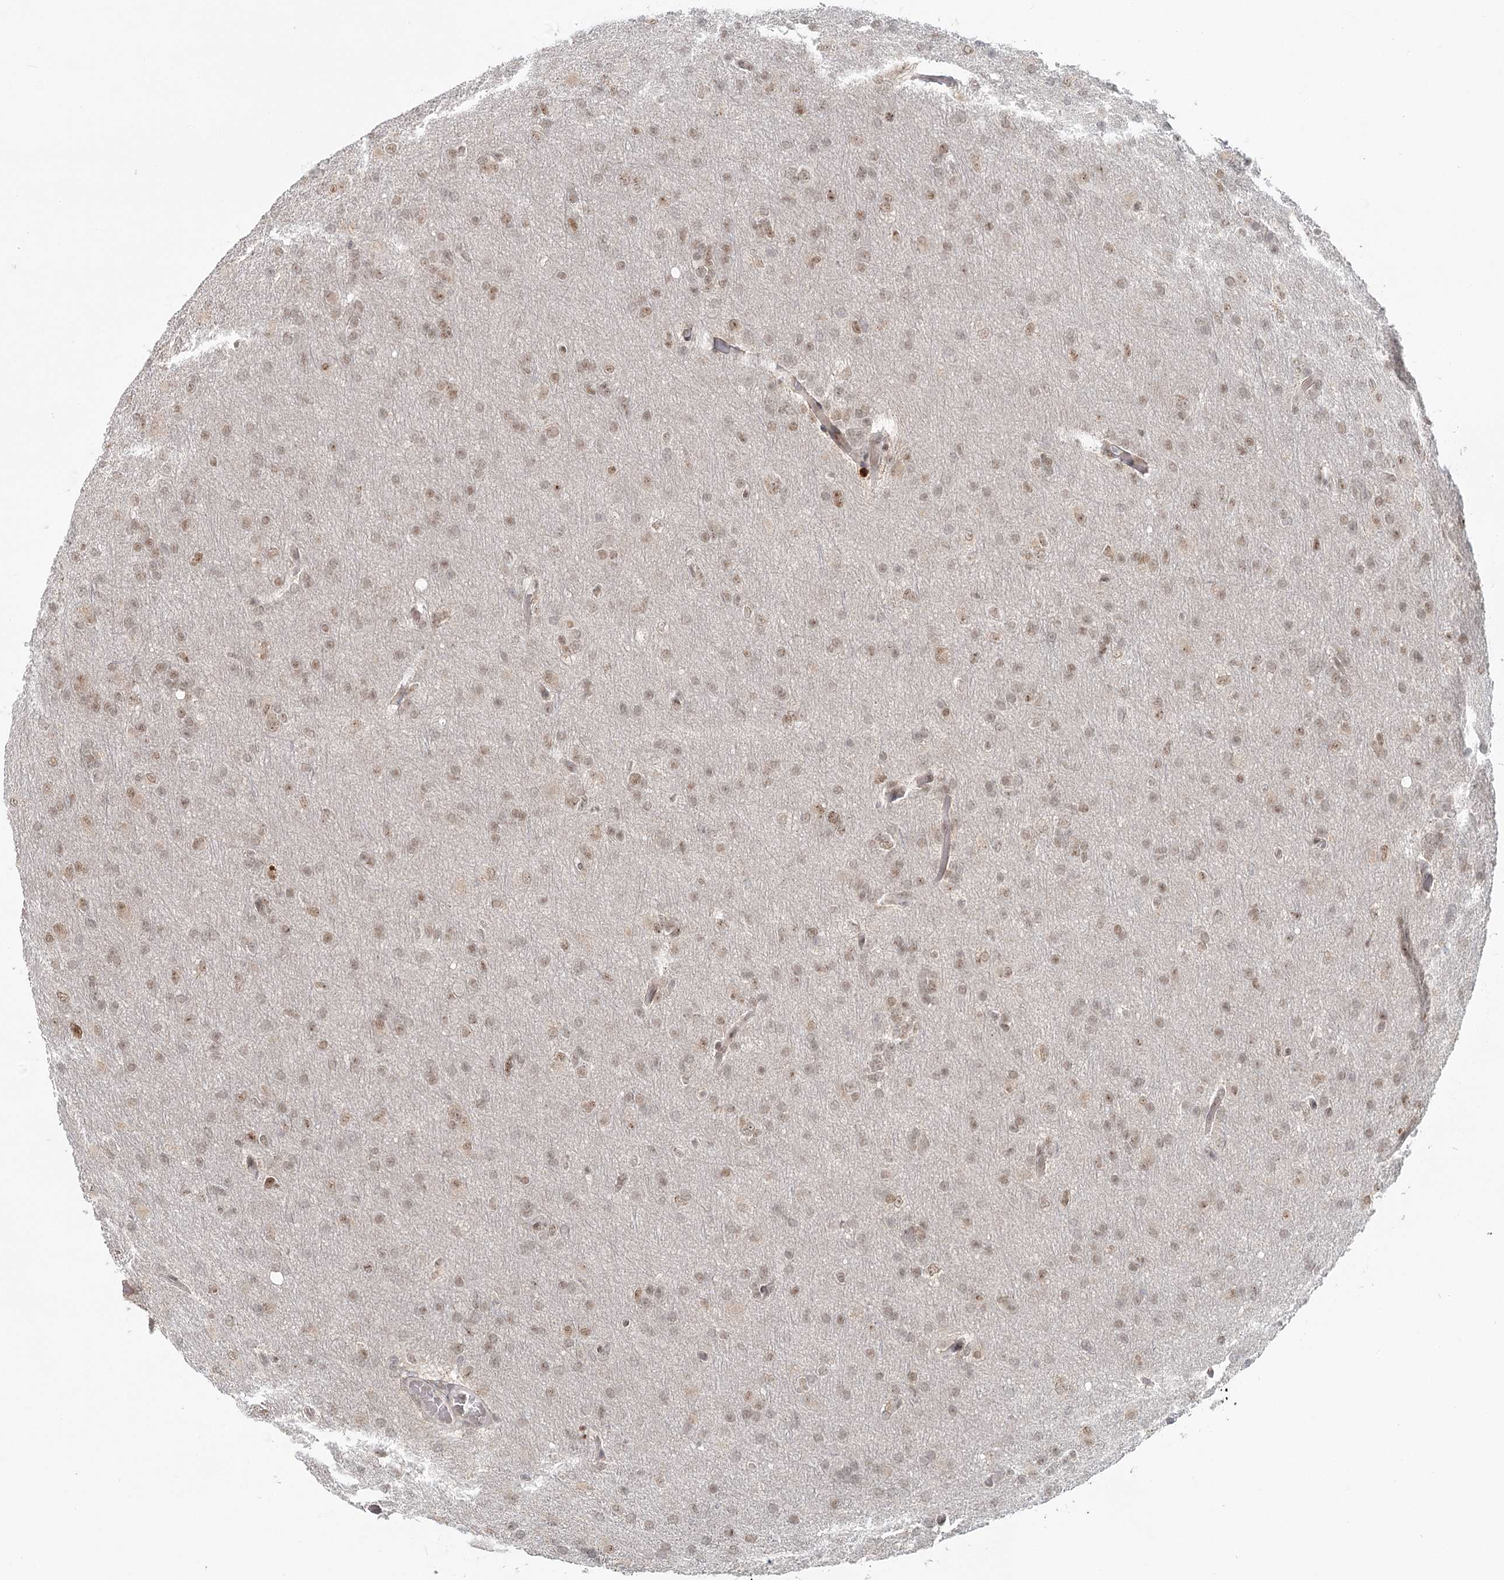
{"staining": {"intensity": "weak", "quantity": "25%-75%", "location": "nuclear"}, "tissue": "glioma", "cell_type": "Tumor cells", "image_type": "cancer", "snomed": [{"axis": "morphology", "description": "Glioma, malignant, High grade"}, {"axis": "topography", "description": "Cerebral cortex"}], "caption": "Protein expression analysis of human glioma reveals weak nuclear staining in approximately 25%-75% of tumor cells. (DAB (3,3'-diaminobenzidine) = brown stain, brightfield microscopy at high magnification).", "gene": "R3HCC1L", "patient": {"sex": "female", "age": 36}}